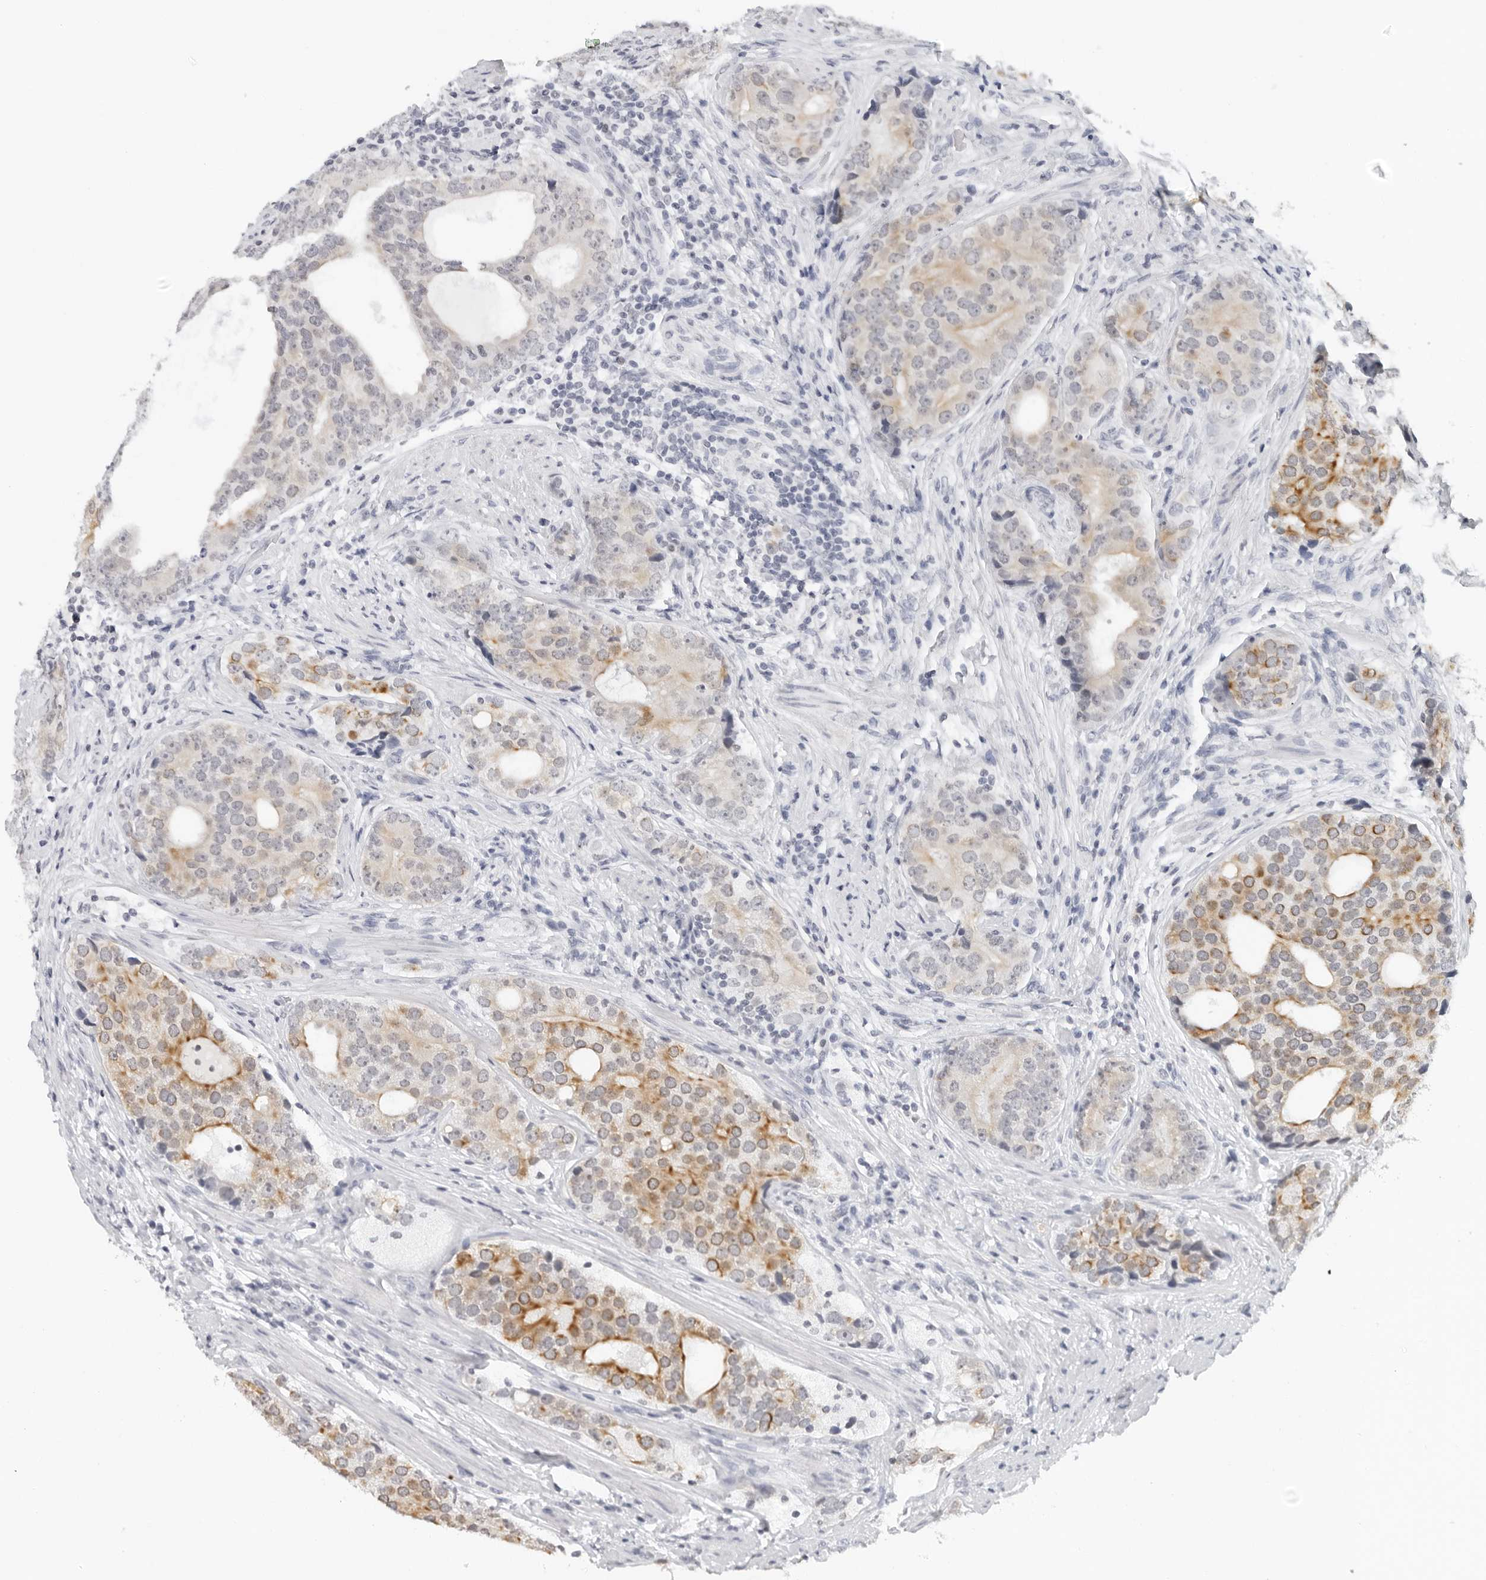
{"staining": {"intensity": "moderate", "quantity": "25%-75%", "location": "cytoplasmic/membranous"}, "tissue": "prostate cancer", "cell_type": "Tumor cells", "image_type": "cancer", "snomed": [{"axis": "morphology", "description": "Adenocarcinoma, High grade"}, {"axis": "topography", "description": "Prostate"}], "caption": "About 25%-75% of tumor cells in human prostate cancer (high-grade adenocarcinoma) exhibit moderate cytoplasmic/membranous protein expression as visualized by brown immunohistochemical staining.", "gene": "FLG2", "patient": {"sex": "male", "age": 56}}